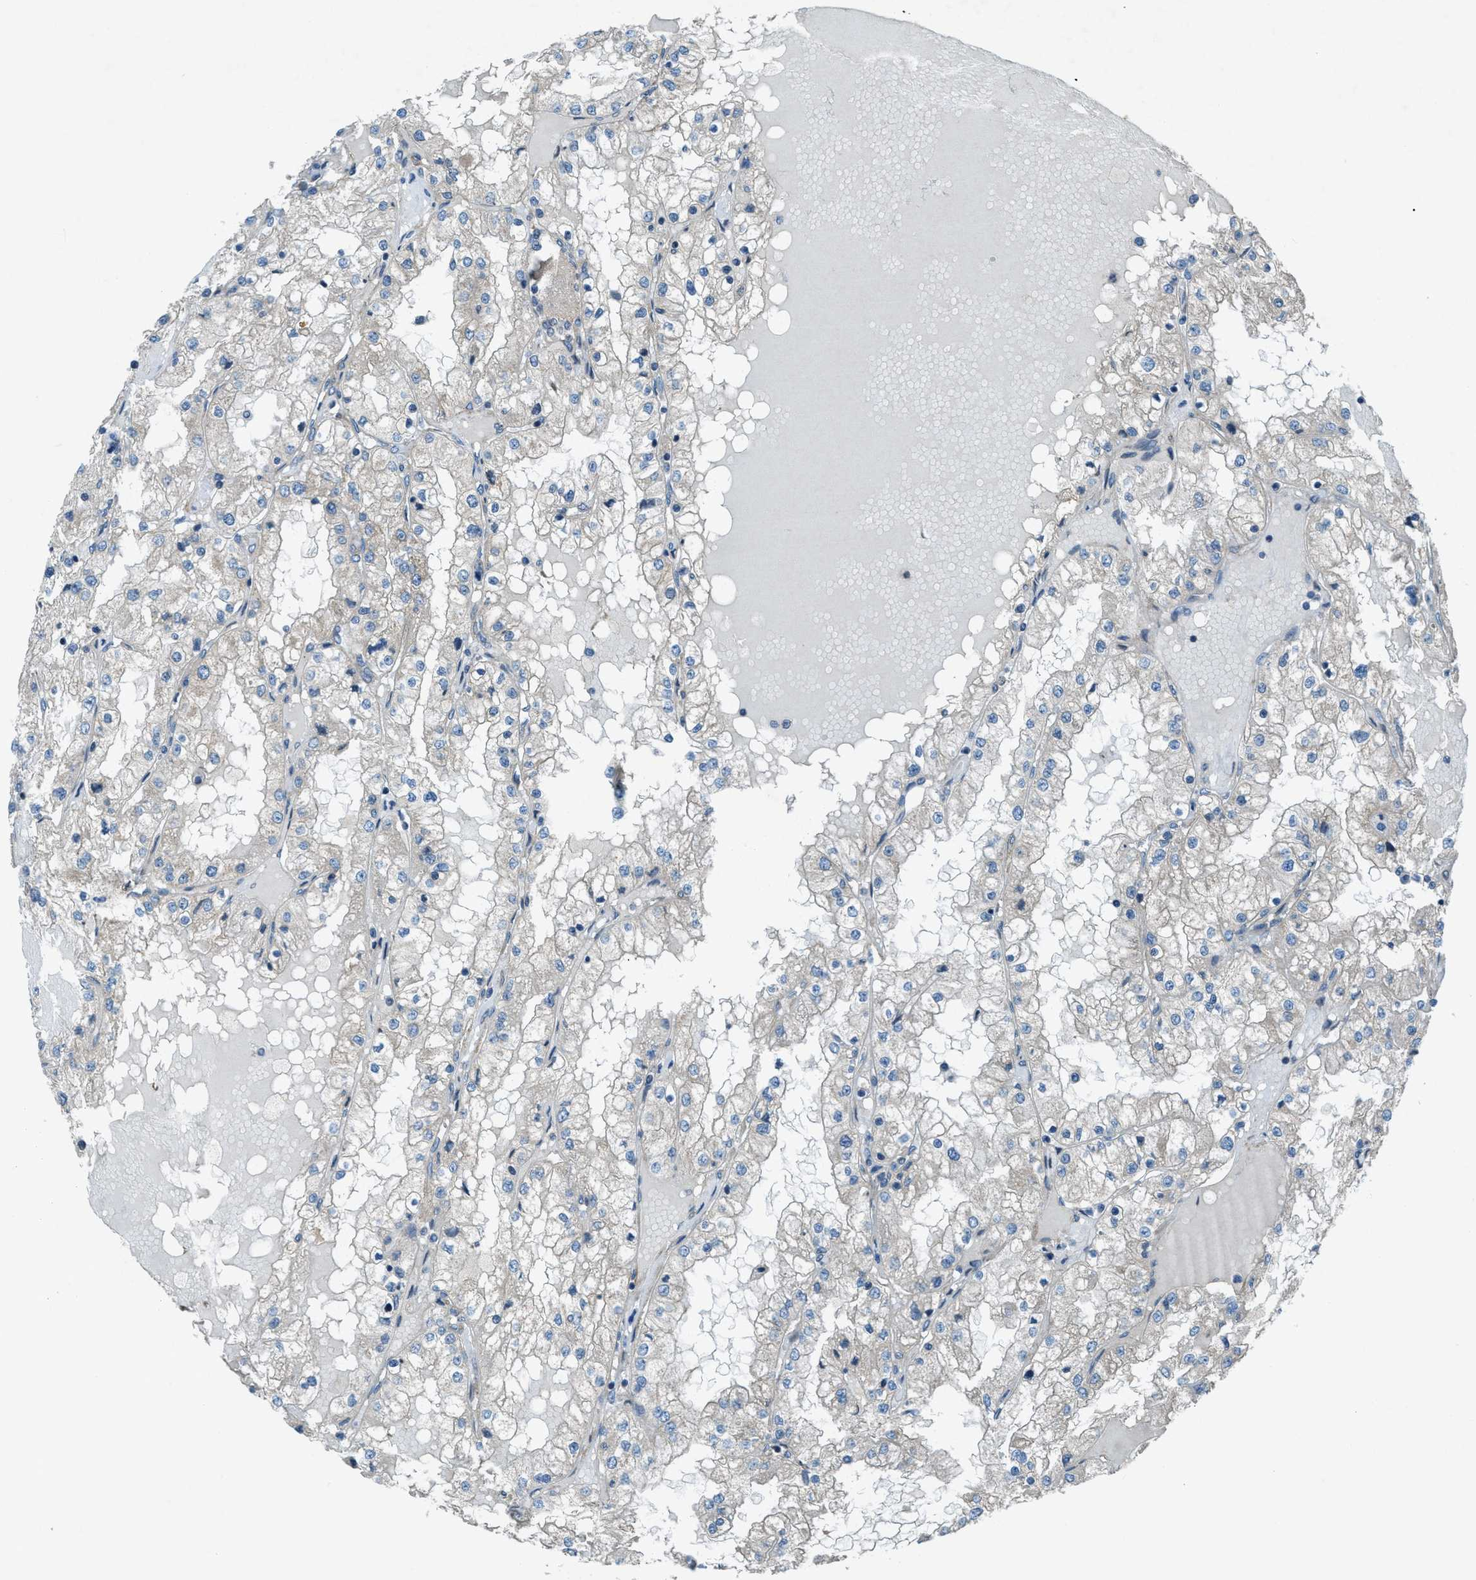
{"staining": {"intensity": "negative", "quantity": "none", "location": "none"}, "tissue": "renal cancer", "cell_type": "Tumor cells", "image_type": "cancer", "snomed": [{"axis": "morphology", "description": "Adenocarcinoma, NOS"}, {"axis": "topography", "description": "Kidney"}], "caption": "Protein analysis of renal cancer displays no significant expression in tumor cells. (Stains: DAB (3,3'-diaminobenzidine) IHC with hematoxylin counter stain, Microscopy: brightfield microscopy at high magnification).", "gene": "VEZT", "patient": {"sex": "male", "age": 68}}